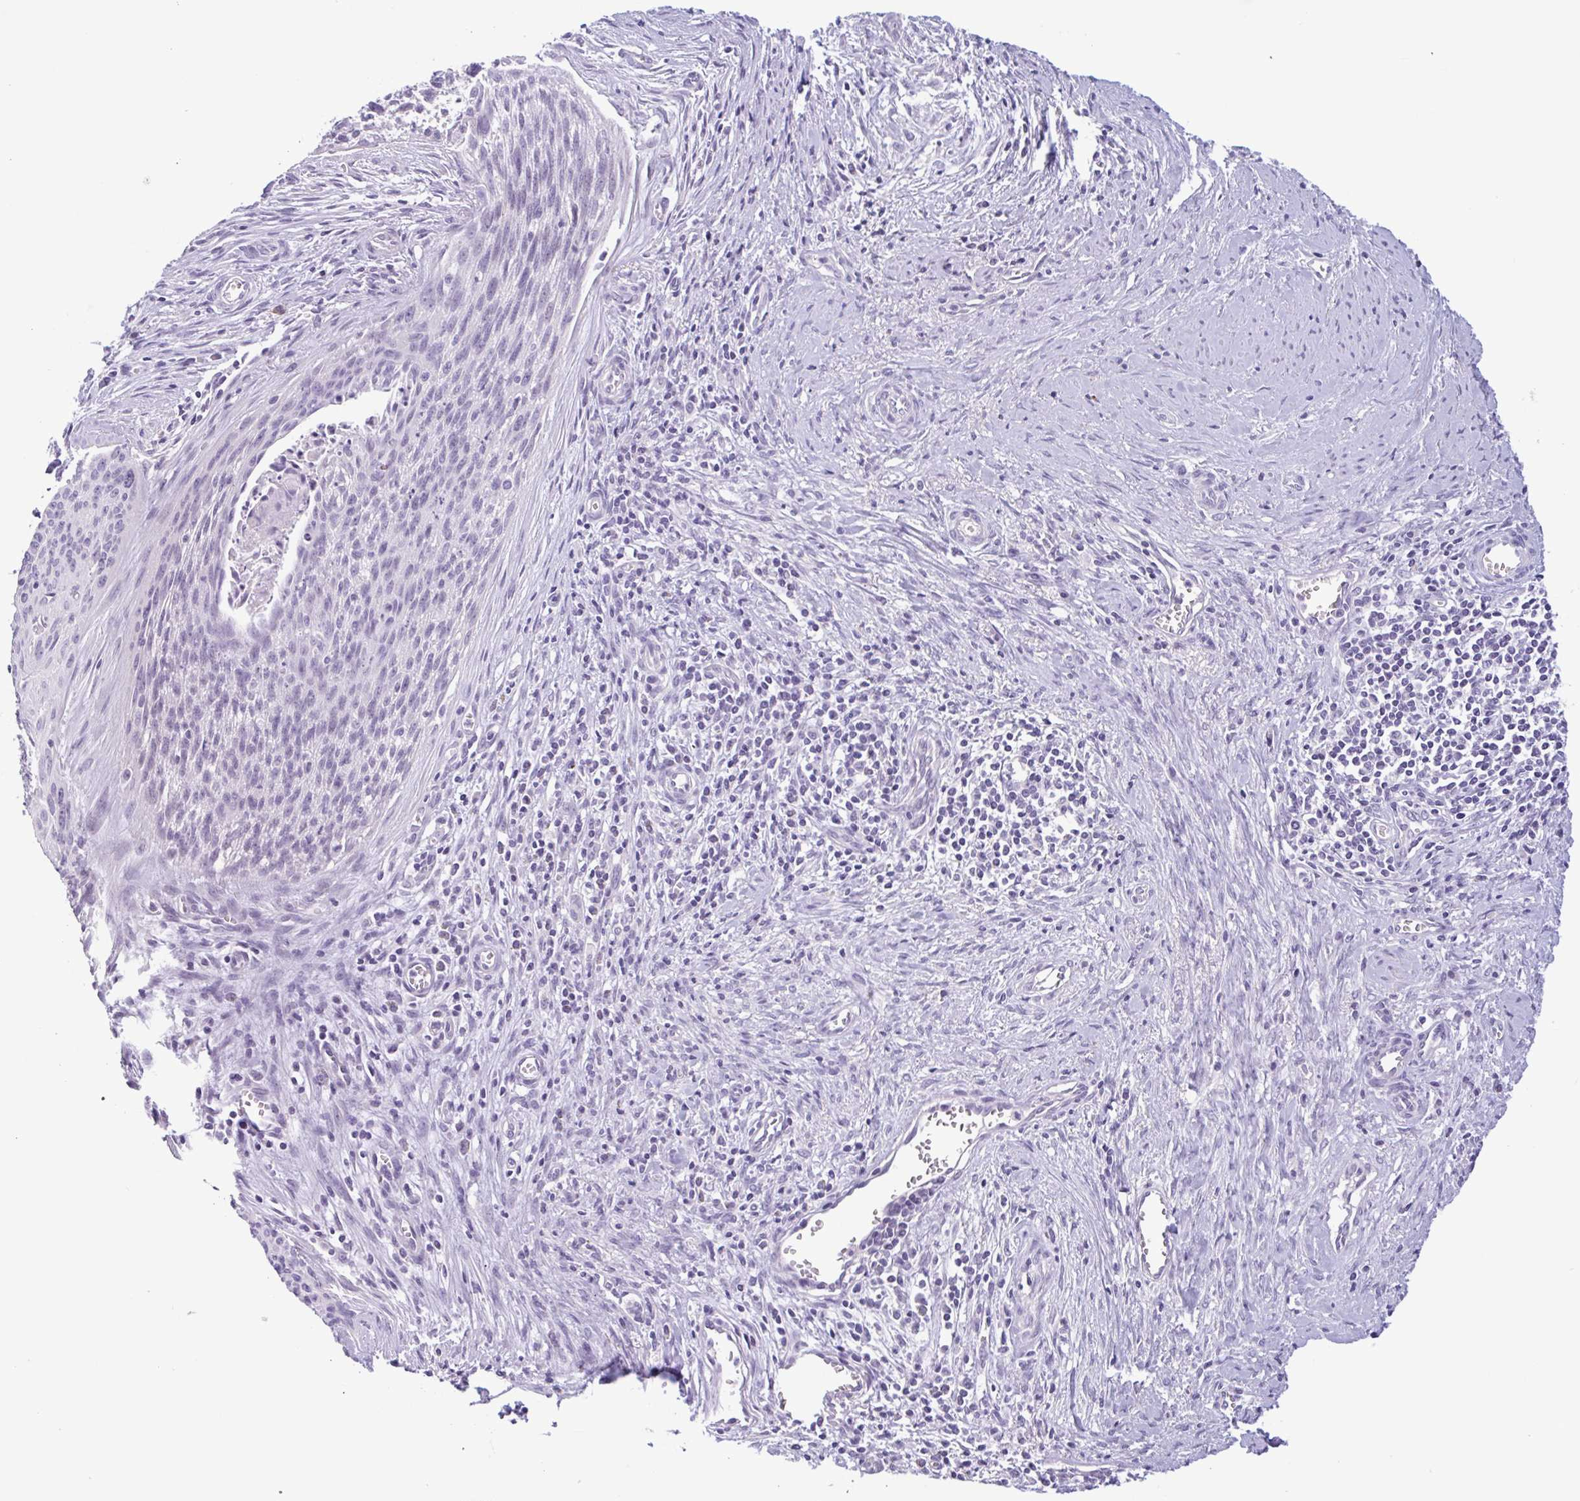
{"staining": {"intensity": "negative", "quantity": "none", "location": "none"}, "tissue": "cervical cancer", "cell_type": "Tumor cells", "image_type": "cancer", "snomed": [{"axis": "morphology", "description": "Squamous cell carcinoma, NOS"}, {"axis": "topography", "description": "Cervix"}], "caption": "Immunohistochemistry image of neoplastic tissue: human cervical cancer (squamous cell carcinoma) stained with DAB (3,3'-diaminobenzidine) displays no significant protein positivity in tumor cells.", "gene": "CTSE", "patient": {"sex": "female", "age": 55}}